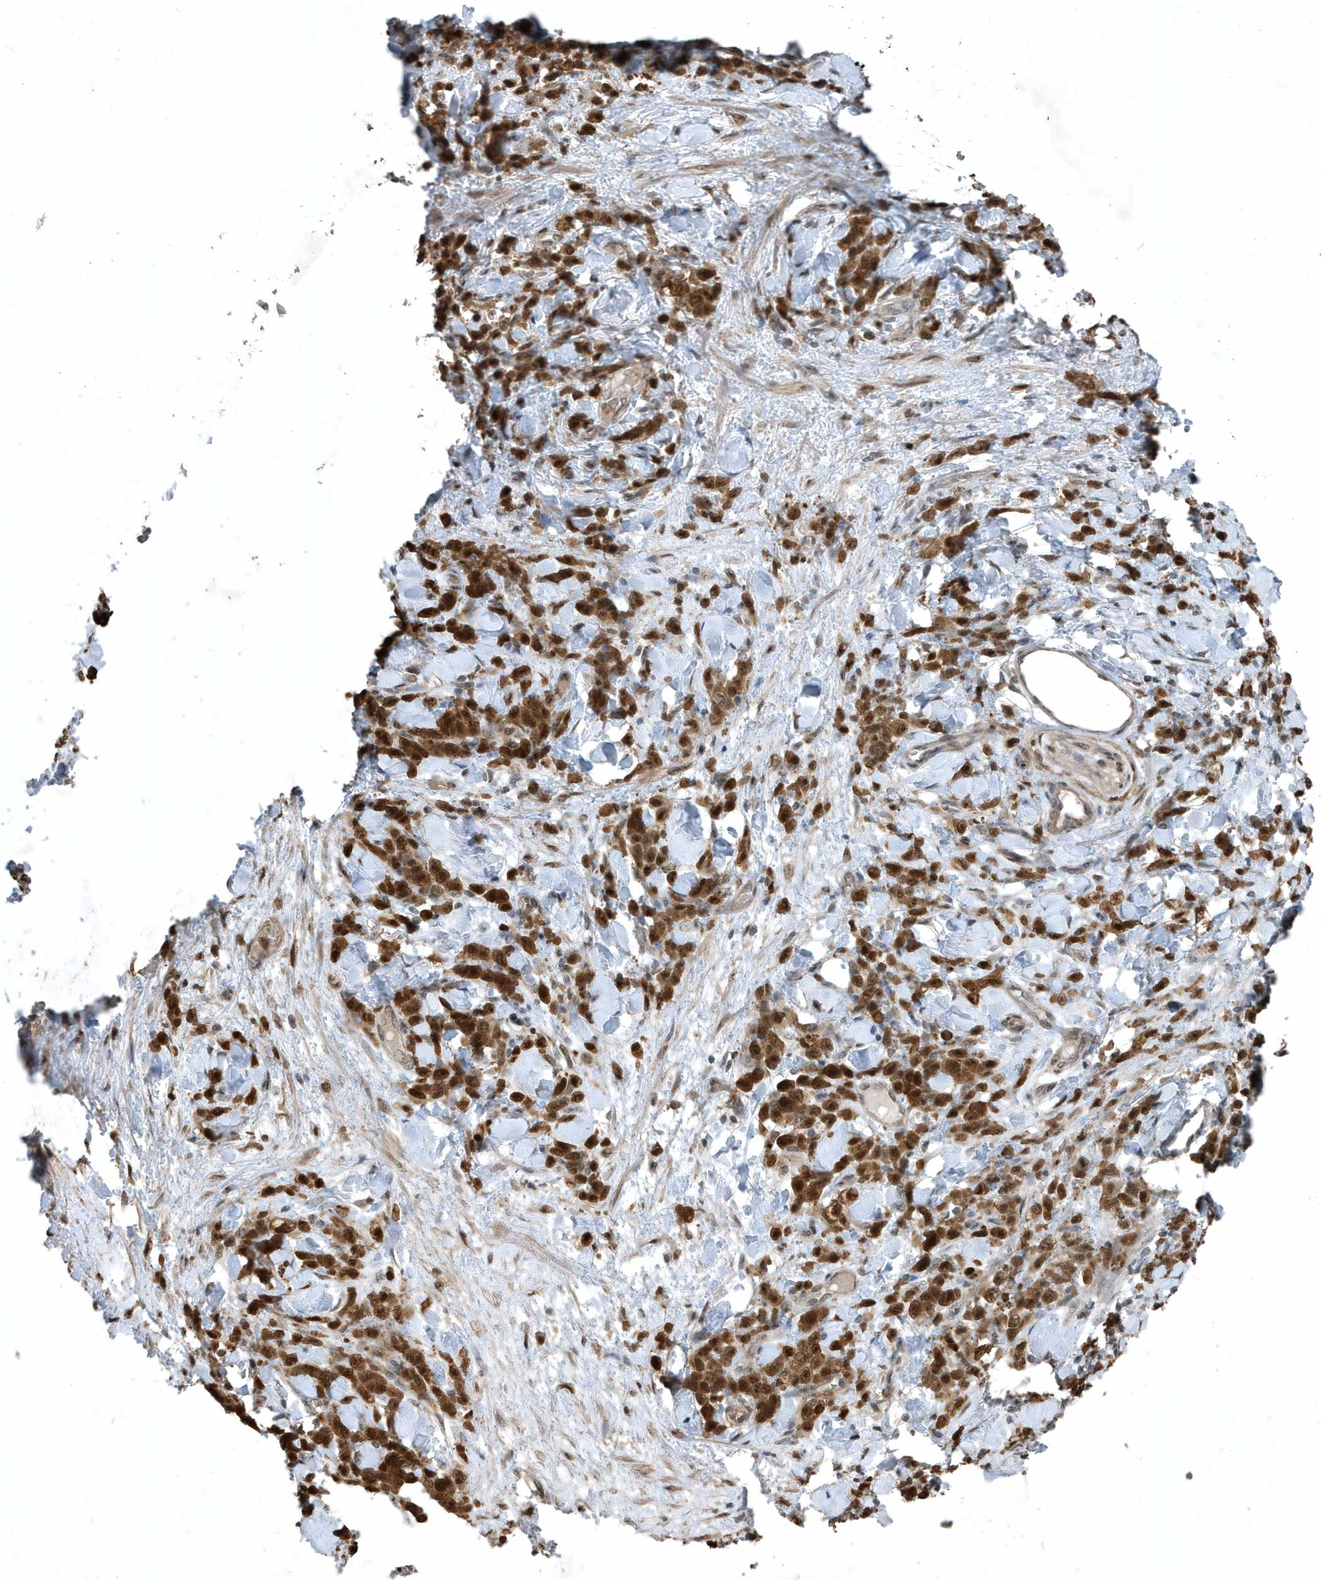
{"staining": {"intensity": "strong", "quantity": ">75%", "location": "cytoplasmic/membranous,nuclear"}, "tissue": "stomach cancer", "cell_type": "Tumor cells", "image_type": "cancer", "snomed": [{"axis": "morphology", "description": "Normal tissue, NOS"}, {"axis": "morphology", "description": "Adenocarcinoma, NOS"}, {"axis": "topography", "description": "Stomach"}], "caption": "Immunohistochemistry (IHC) of human stomach cancer (adenocarcinoma) reveals high levels of strong cytoplasmic/membranous and nuclear staining in approximately >75% of tumor cells. (Brightfield microscopy of DAB IHC at high magnification).", "gene": "HSPA1A", "patient": {"sex": "male", "age": 82}}